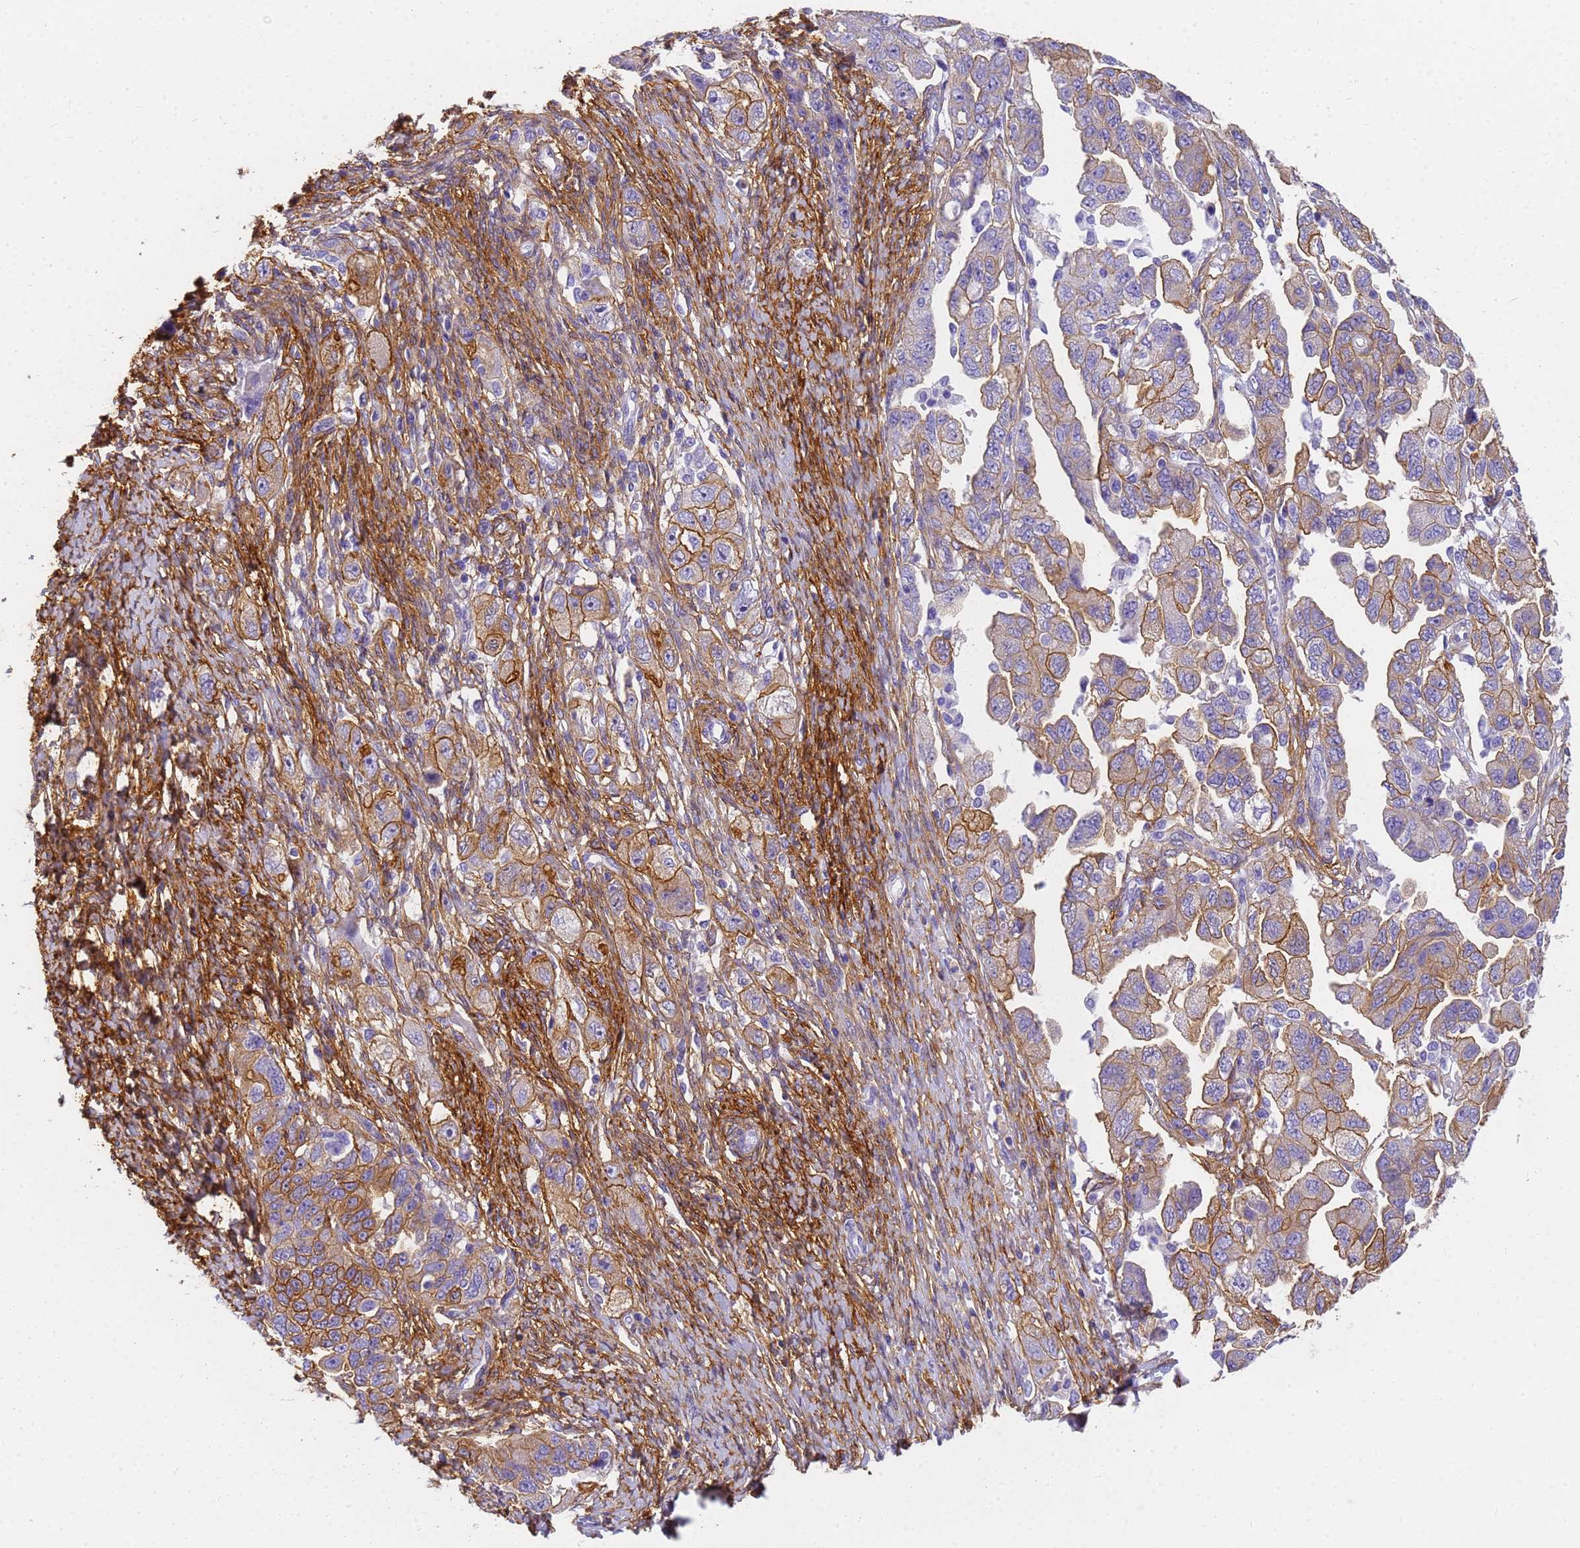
{"staining": {"intensity": "moderate", "quantity": ">75%", "location": "cytoplasmic/membranous"}, "tissue": "ovarian cancer", "cell_type": "Tumor cells", "image_type": "cancer", "snomed": [{"axis": "morphology", "description": "Carcinoma, NOS"}, {"axis": "morphology", "description": "Cystadenocarcinoma, serous, NOS"}, {"axis": "topography", "description": "Ovary"}], "caption": "An IHC image of tumor tissue is shown. Protein staining in brown labels moderate cytoplasmic/membranous positivity in ovarian carcinoma within tumor cells. The protein of interest is shown in brown color, while the nuclei are stained blue.", "gene": "MVB12A", "patient": {"sex": "female", "age": 69}}